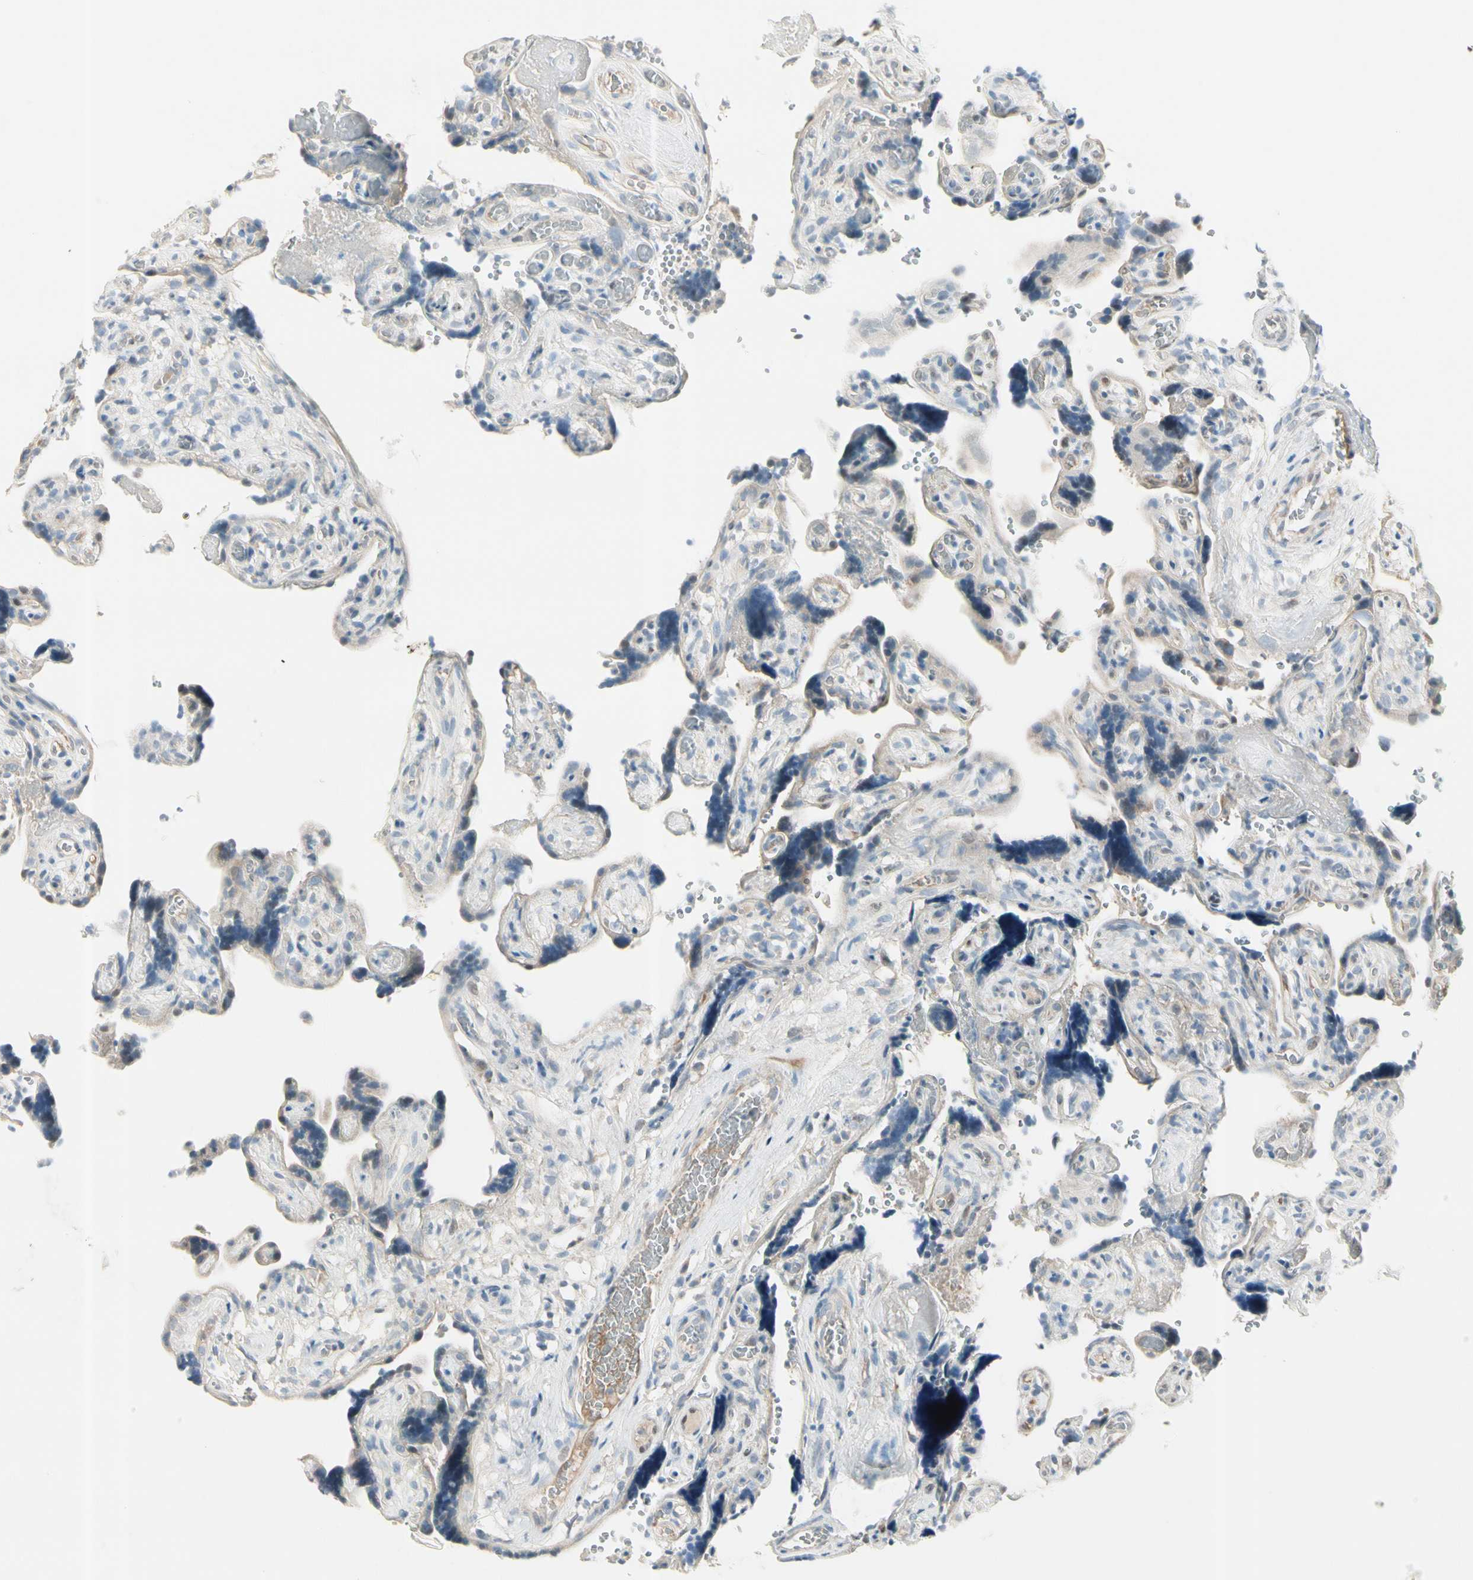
{"staining": {"intensity": "moderate", "quantity": ">75%", "location": "cytoplasmic/membranous"}, "tissue": "placenta", "cell_type": "Decidual cells", "image_type": "normal", "snomed": [{"axis": "morphology", "description": "Normal tissue, NOS"}, {"axis": "topography", "description": "Placenta"}], "caption": "High-magnification brightfield microscopy of benign placenta stained with DAB (3,3'-diaminobenzidine) (brown) and counterstained with hematoxylin (blue). decidual cells exhibit moderate cytoplasmic/membranous staining is appreciated in approximately>75% of cells. (IHC, brightfield microscopy, high magnification).", "gene": "CYP2E1", "patient": {"sex": "female", "age": 30}}